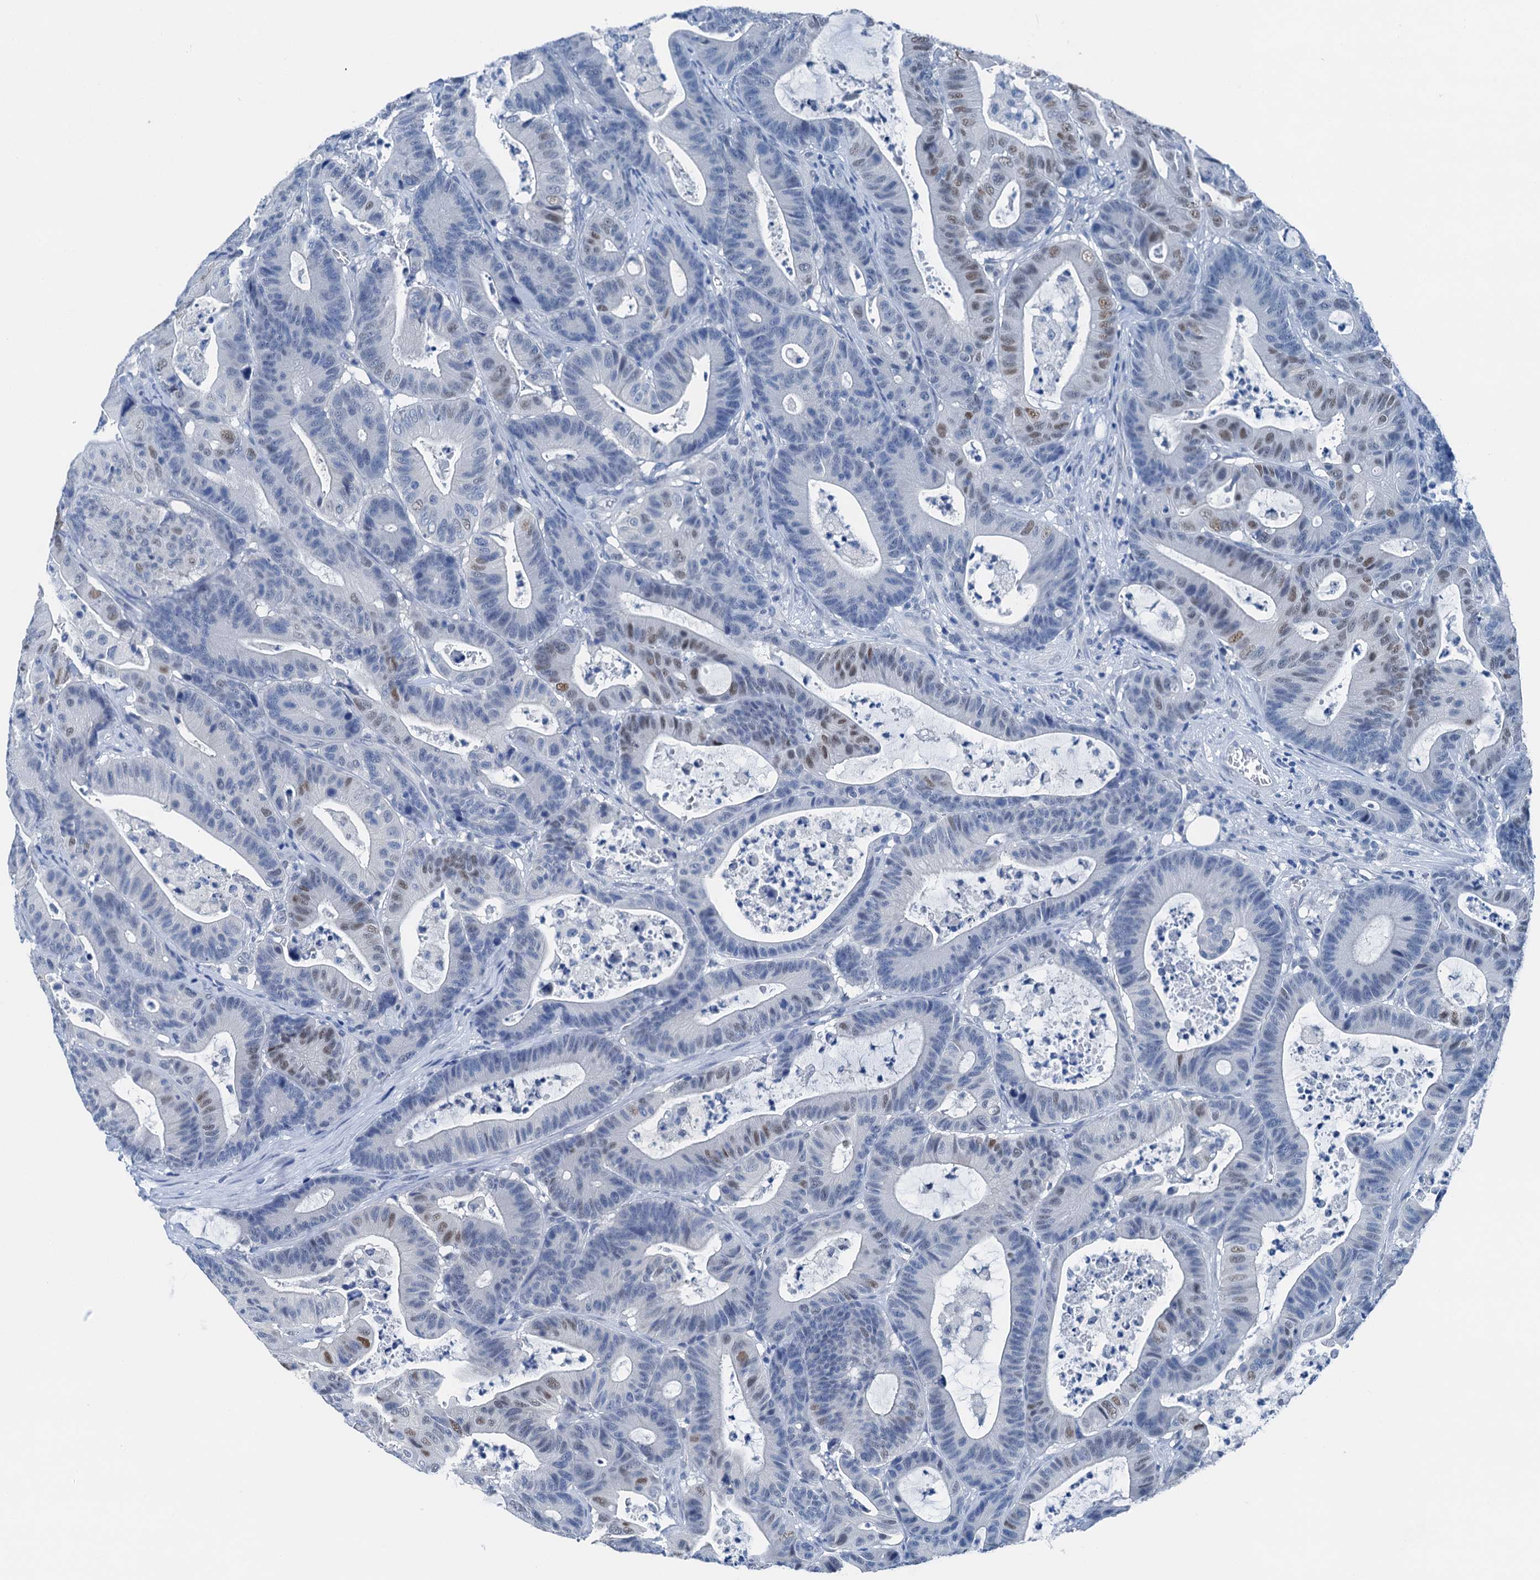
{"staining": {"intensity": "negative", "quantity": "none", "location": "none"}, "tissue": "colorectal cancer", "cell_type": "Tumor cells", "image_type": "cancer", "snomed": [{"axis": "morphology", "description": "Adenocarcinoma, NOS"}, {"axis": "topography", "description": "Colon"}], "caption": "An image of human colorectal cancer (adenocarcinoma) is negative for staining in tumor cells.", "gene": "CBLN3", "patient": {"sex": "female", "age": 84}}